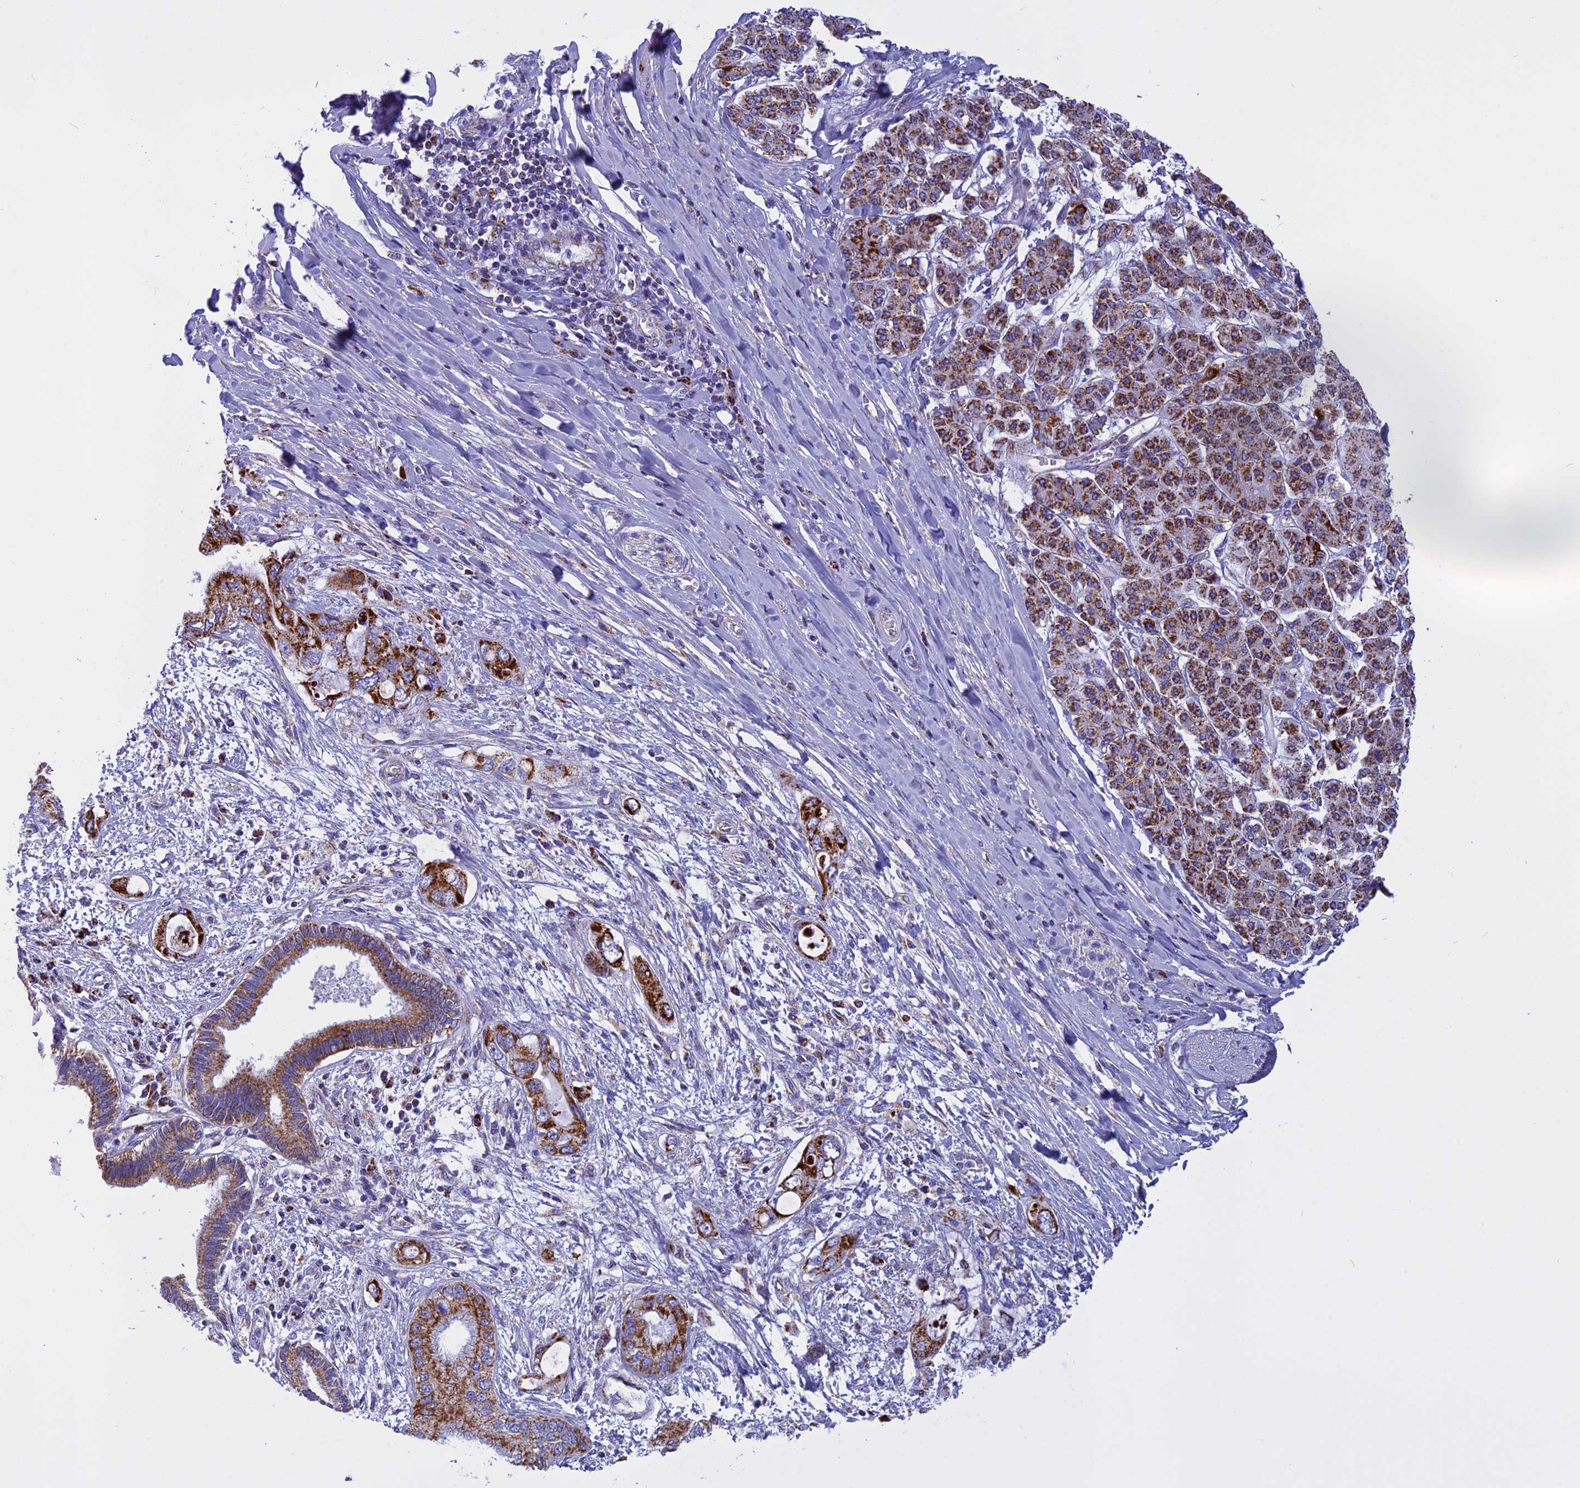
{"staining": {"intensity": "strong", "quantity": ">75%", "location": "cytoplasmic/membranous"}, "tissue": "pancreatic cancer", "cell_type": "Tumor cells", "image_type": "cancer", "snomed": [{"axis": "morphology", "description": "Inflammation, NOS"}, {"axis": "morphology", "description": "Adenocarcinoma, NOS"}, {"axis": "topography", "description": "Pancreas"}], "caption": "The histopathology image displays a brown stain indicating the presence of a protein in the cytoplasmic/membranous of tumor cells in pancreatic cancer (adenocarcinoma). The staining was performed using DAB to visualize the protein expression in brown, while the nuclei were stained in blue with hematoxylin (Magnification: 20x).", "gene": "VDAC2", "patient": {"sex": "female", "age": 56}}